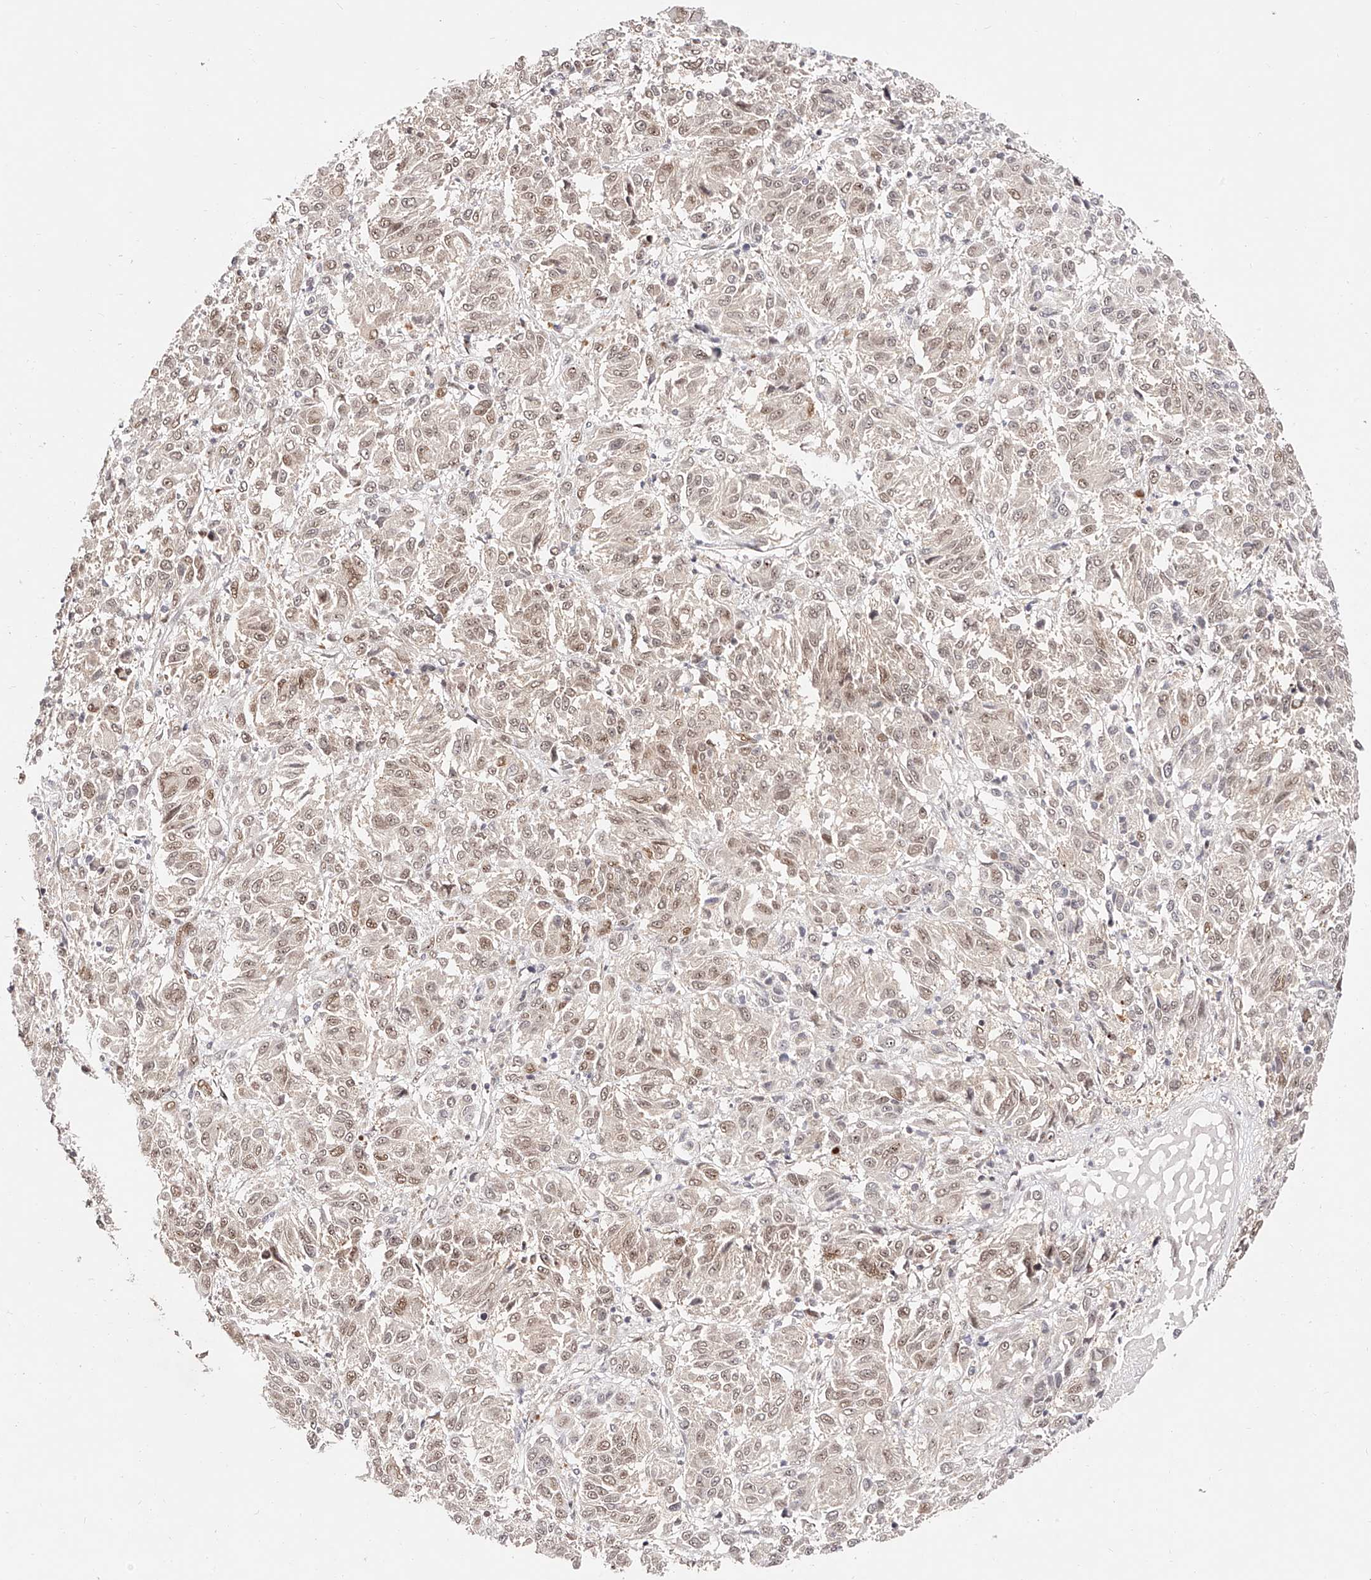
{"staining": {"intensity": "moderate", "quantity": ">75%", "location": "nuclear"}, "tissue": "melanoma", "cell_type": "Tumor cells", "image_type": "cancer", "snomed": [{"axis": "morphology", "description": "Malignant melanoma, Metastatic site"}, {"axis": "topography", "description": "Lung"}], "caption": "A brown stain shows moderate nuclear staining of a protein in human melanoma tumor cells. Using DAB (brown) and hematoxylin (blue) stains, captured at high magnification using brightfield microscopy.", "gene": "USF3", "patient": {"sex": "male", "age": 64}}